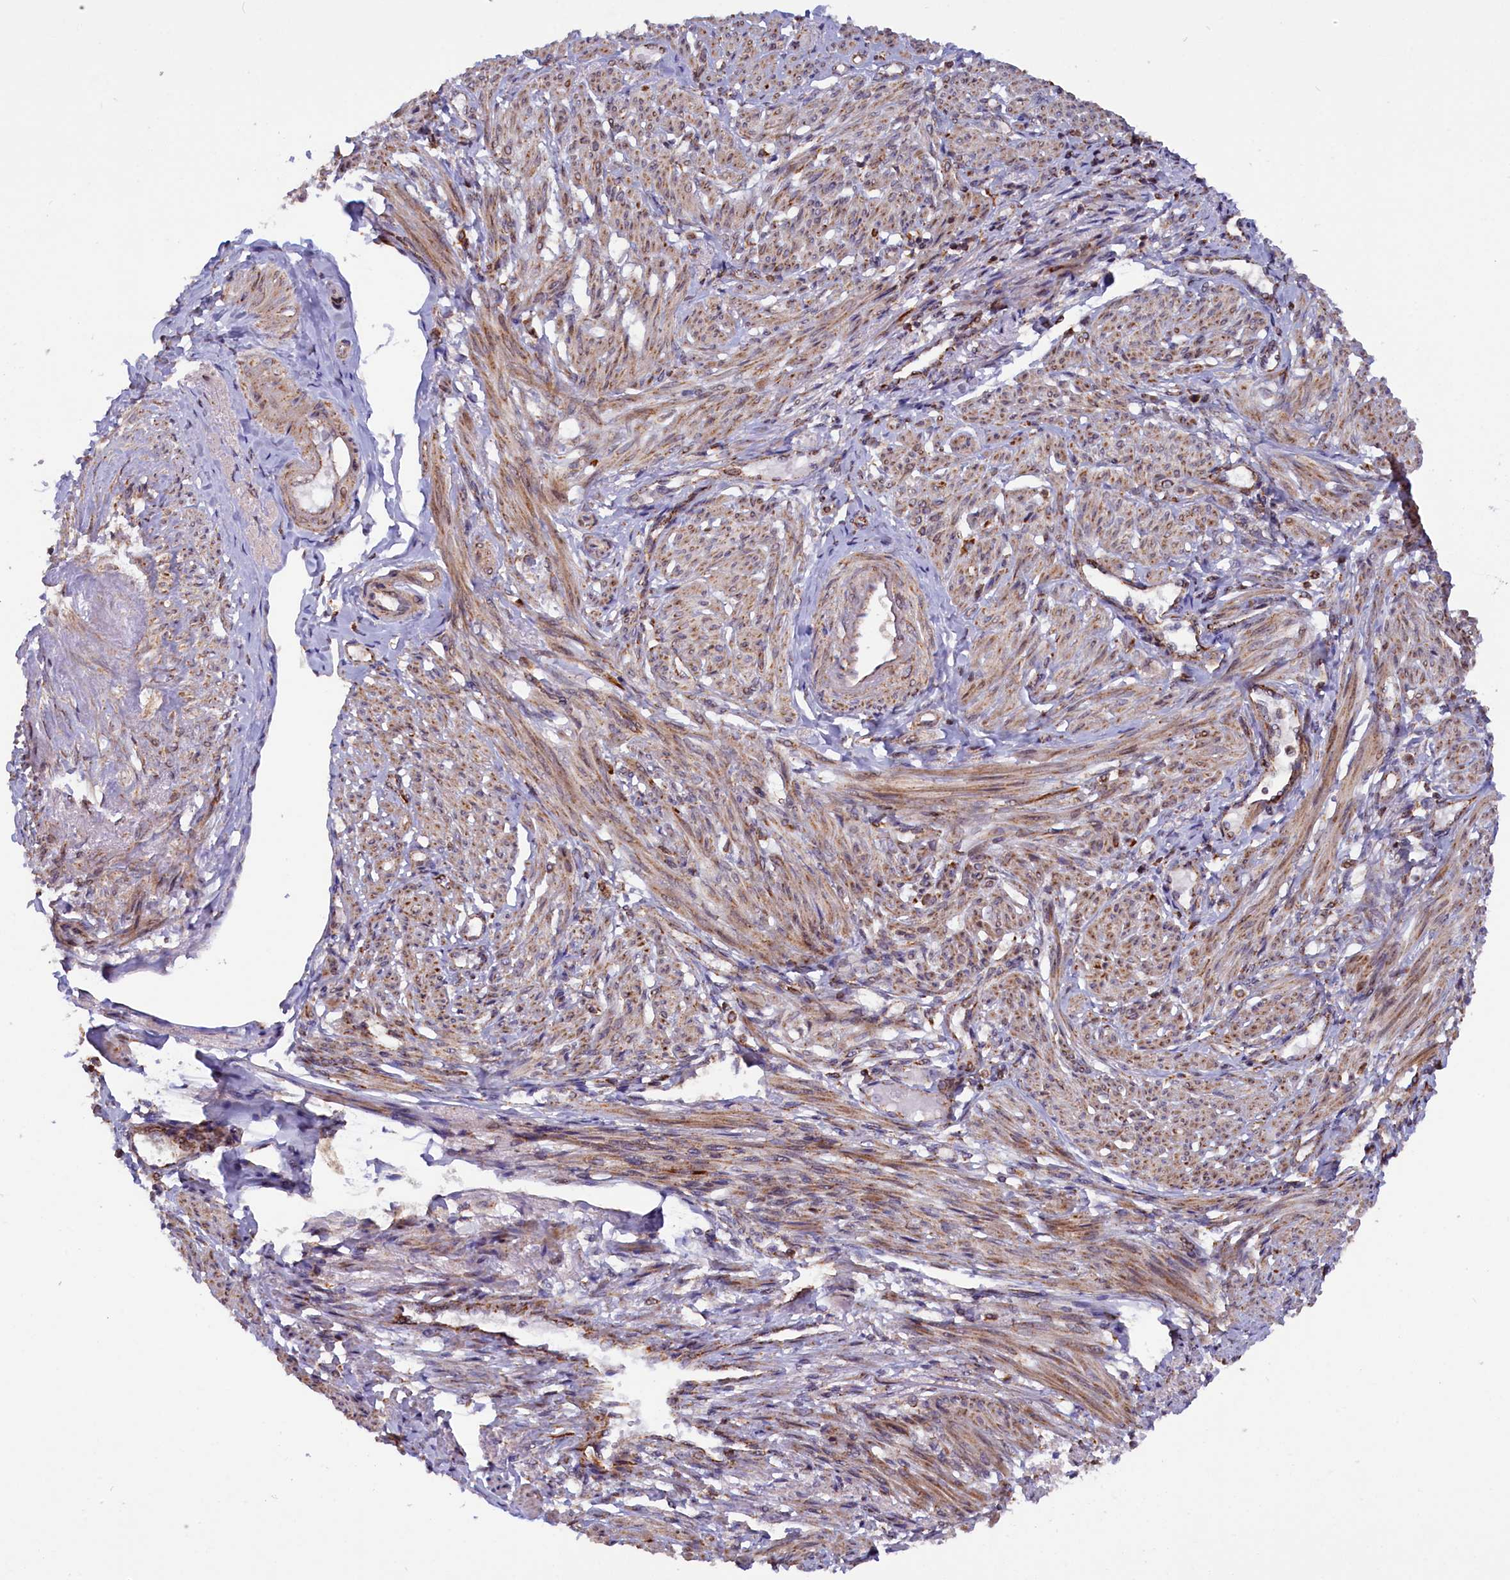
{"staining": {"intensity": "moderate", "quantity": "25%-75%", "location": "cytoplasmic/membranous"}, "tissue": "smooth muscle", "cell_type": "Smooth muscle cells", "image_type": "normal", "snomed": [{"axis": "morphology", "description": "Normal tissue, NOS"}, {"axis": "topography", "description": "Smooth muscle"}], "caption": "Immunohistochemistry (IHC) image of normal human smooth muscle stained for a protein (brown), which reveals medium levels of moderate cytoplasmic/membranous staining in about 25%-75% of smooth muscle cells.", "gene": "DUS3L", "patient": {"sex": "female", "age": 39}}